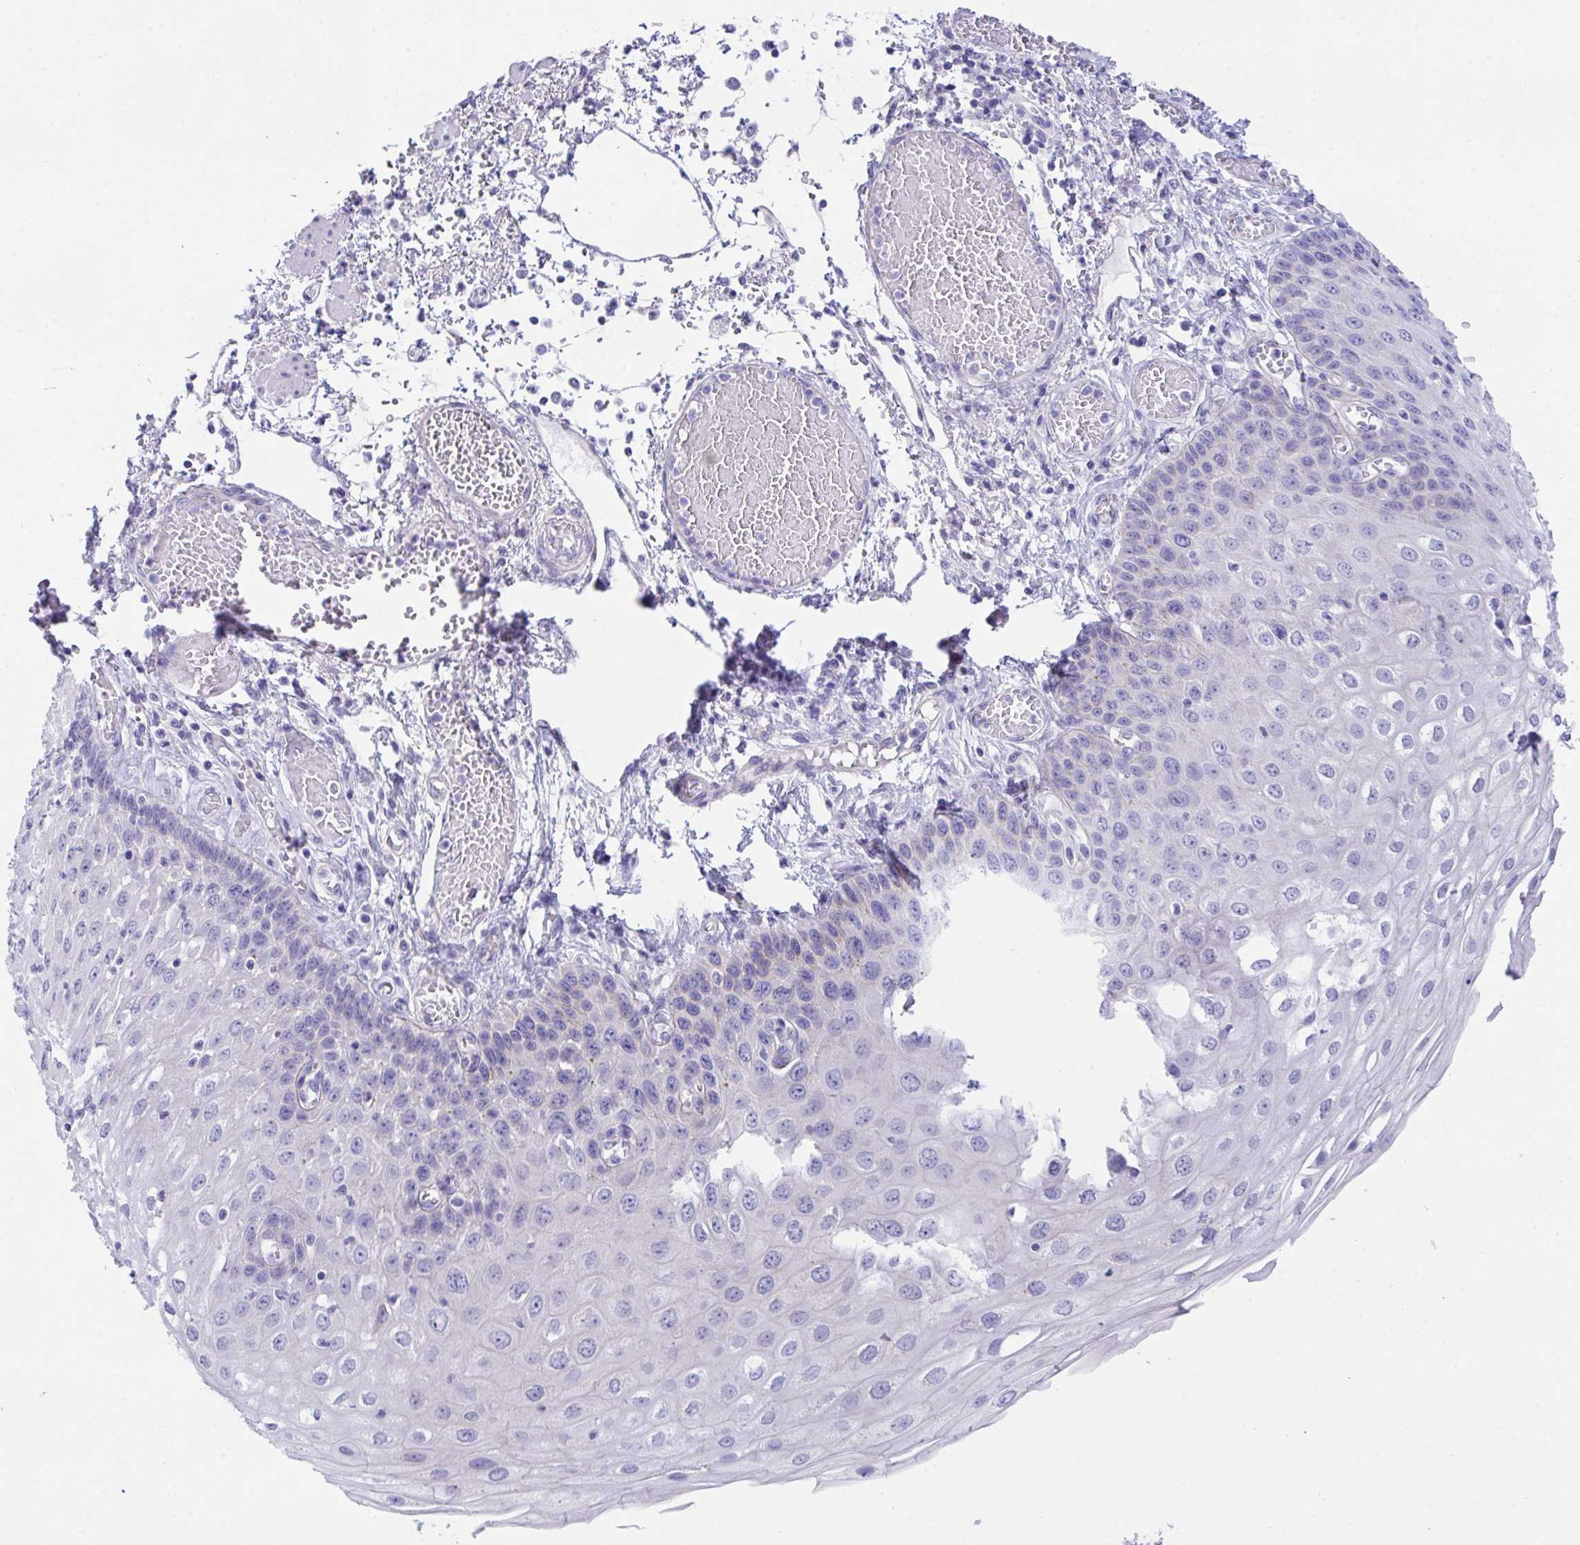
{"staining": {"intensity": "negative", "quantity": "none", "location": "none"}, "tissue": "esophagus", "cell_type": "Squamous epithelial cells", "image_type": "normal", "snomed": [{"axis": "morphology", "description": "Normal tissue, NOS"}, {"axis": "morphology", "description": "Adenocarcinoma, NOS"}, {"axis": "topography", "description": "Esophagus"}], "caption": "A photomicrograph of esophagus stained for a protein displays no brown staining in squamous epithelial cells. (DAB (3,3'-diaminobenzidine) IHC visualized using brightfield microscopy, high magnification).", "gene": "TMEM106B", "patient": {"sex": "male", "age": 81}}